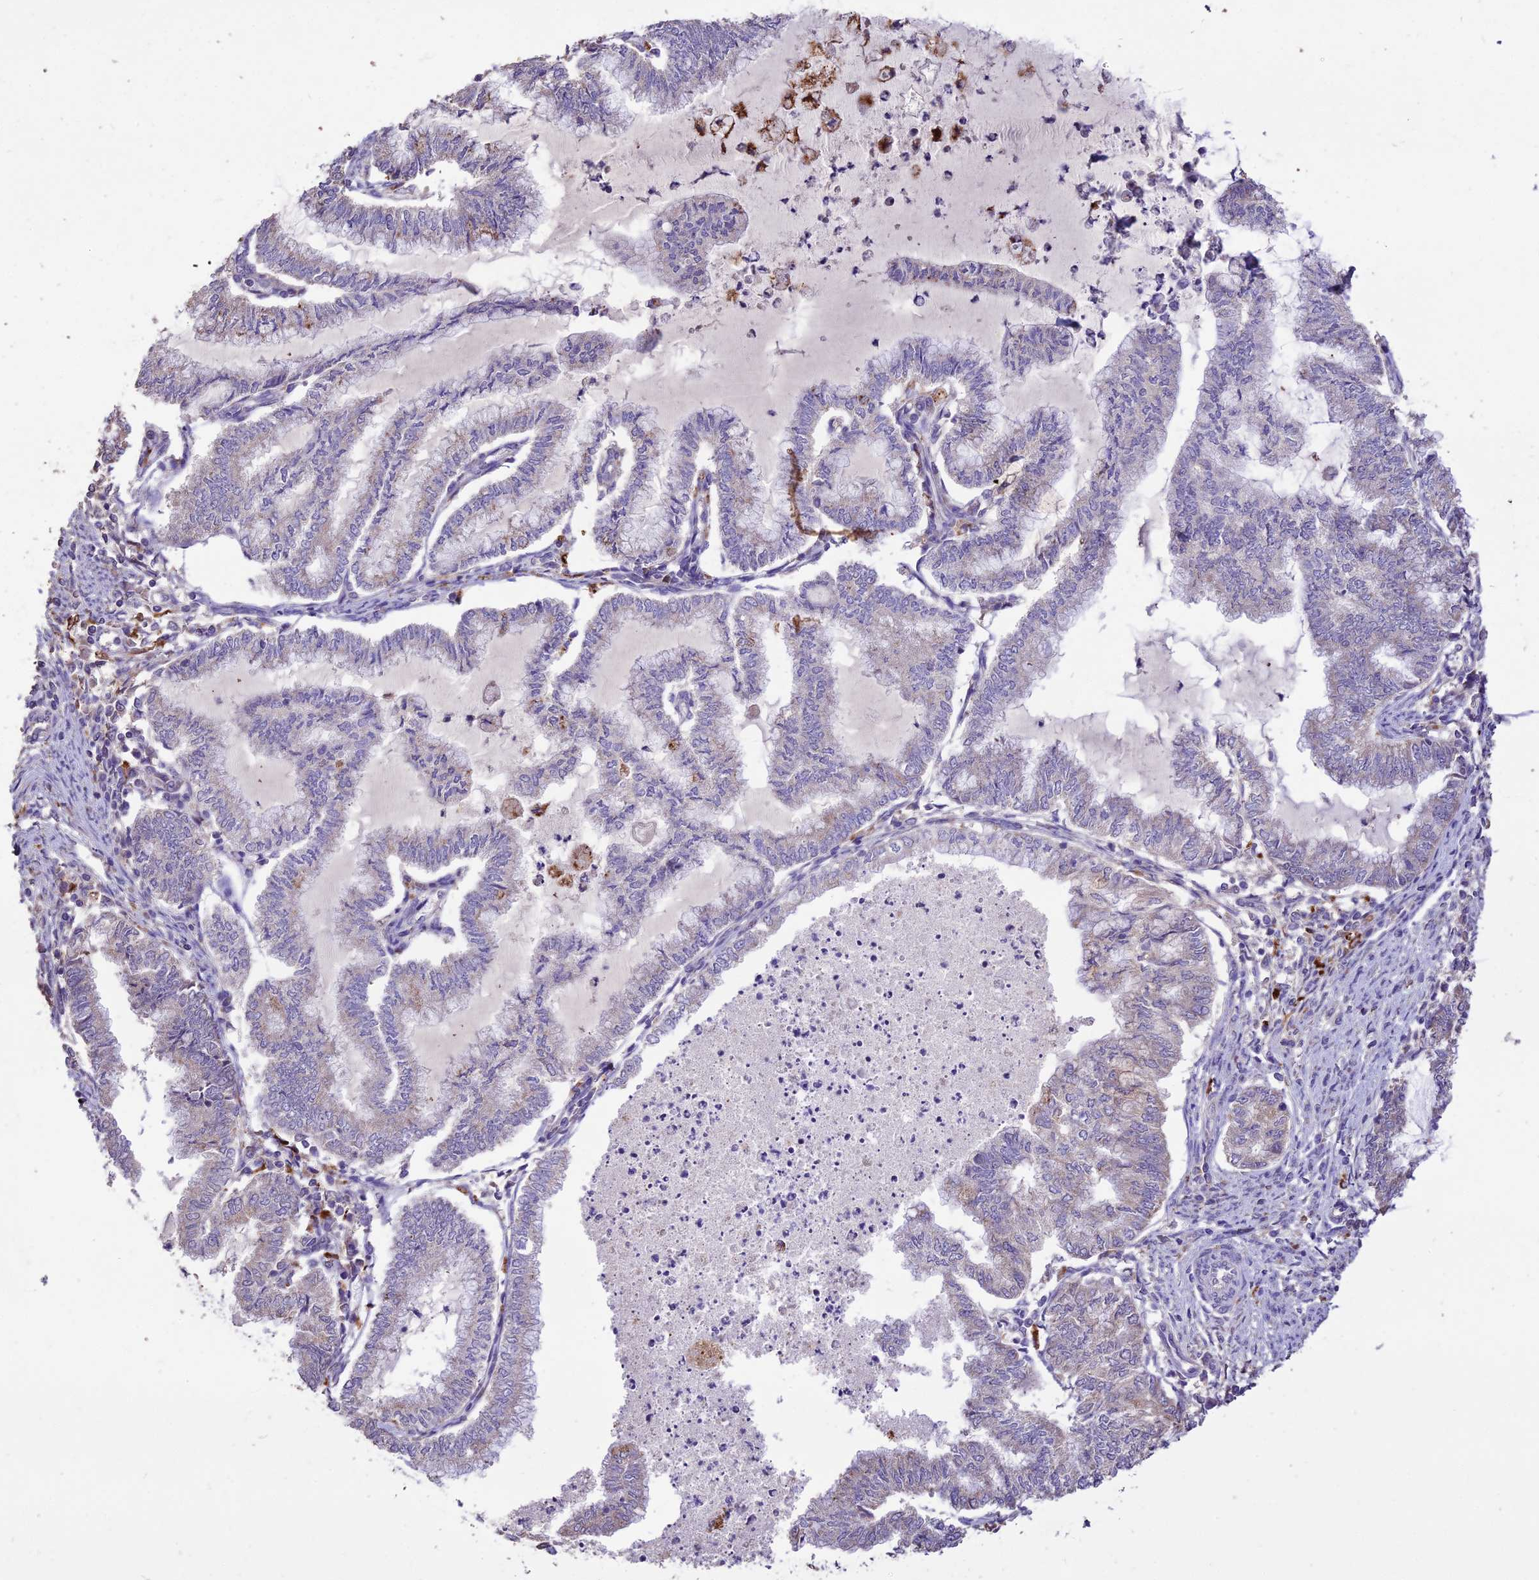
{"staining": {"intensity": "moderate", "quantity": "<25%", "location": "cytoplasmic/membranous"}, "tissue": "endometrial cancer", "cell_type": "Tumor cells", "image_type": "cancer", "snomed": [{"axis": "morphology", "description": "Adenocarcinoma, NOS"}, {"axis": "topography", "description": "Endometrium"}], "caption": "Endometrial adenocarcinoma tissue exhibits moderate cytoplasmic/membranous staining in approximately <25% of tumor cells, visualized by immunohistochemistry.", "gene": "SDHD", "patient": {"sex": "female", "age": 79}}